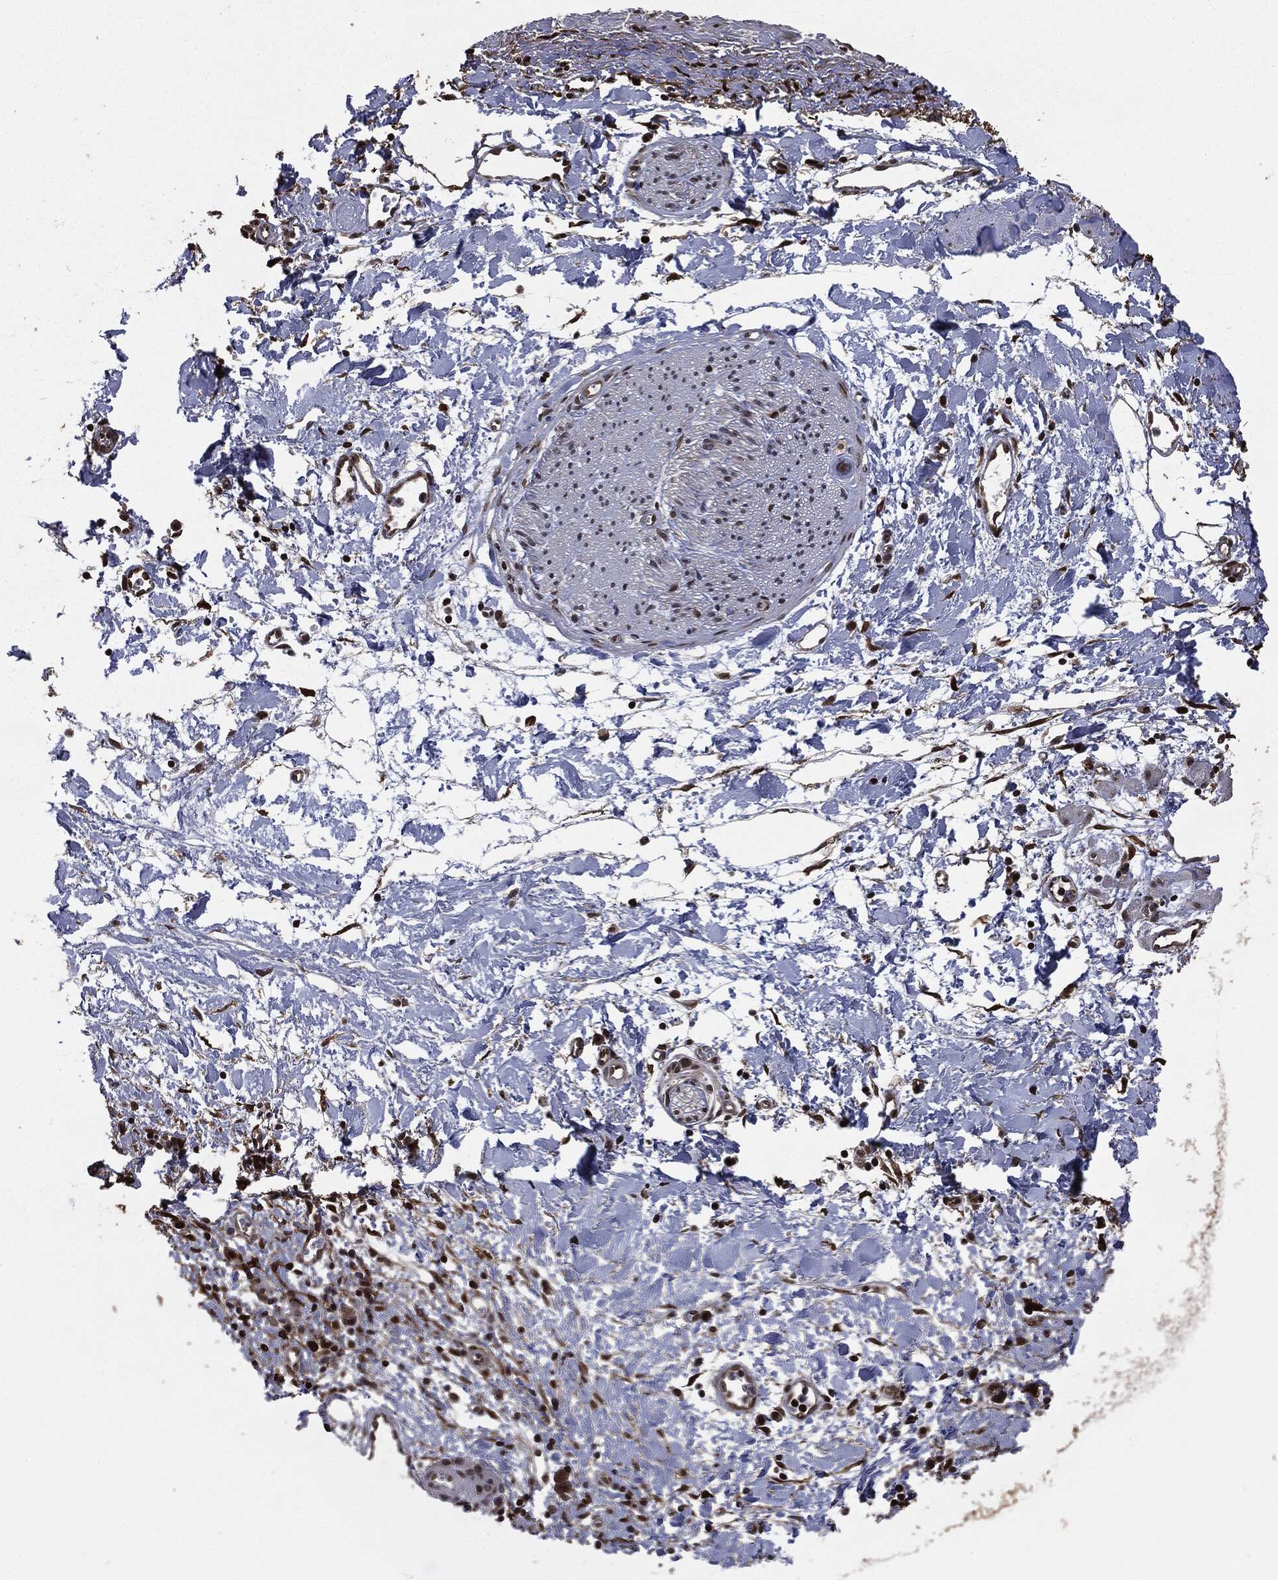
{"staining": {"intensity": "strong", "quantity": ">75%", "location": "nuclear"}, "tissue": "soft tissue", "cell_type": "Fibroblasts", "image_type": "normal", "snomed": [{"axis": "morphology", "description": "Normal tissue, NOS"}, {"axis": "morphology", "description": "Adenocarcinoma, NOS"}, {"axis": "topography", "description": "Pancreas"}, {"axis": "topography", "description": "Peripheral nerve tissue"}], "caption": "This micrograph demonstrates immunohistochemistry (IHC) staining of benign soft tissue, with high strong nuclear staining in approximately >75% of fibroblasts.", "gene": "DVL2", "patient": {"sex": "male", "age": 61}}